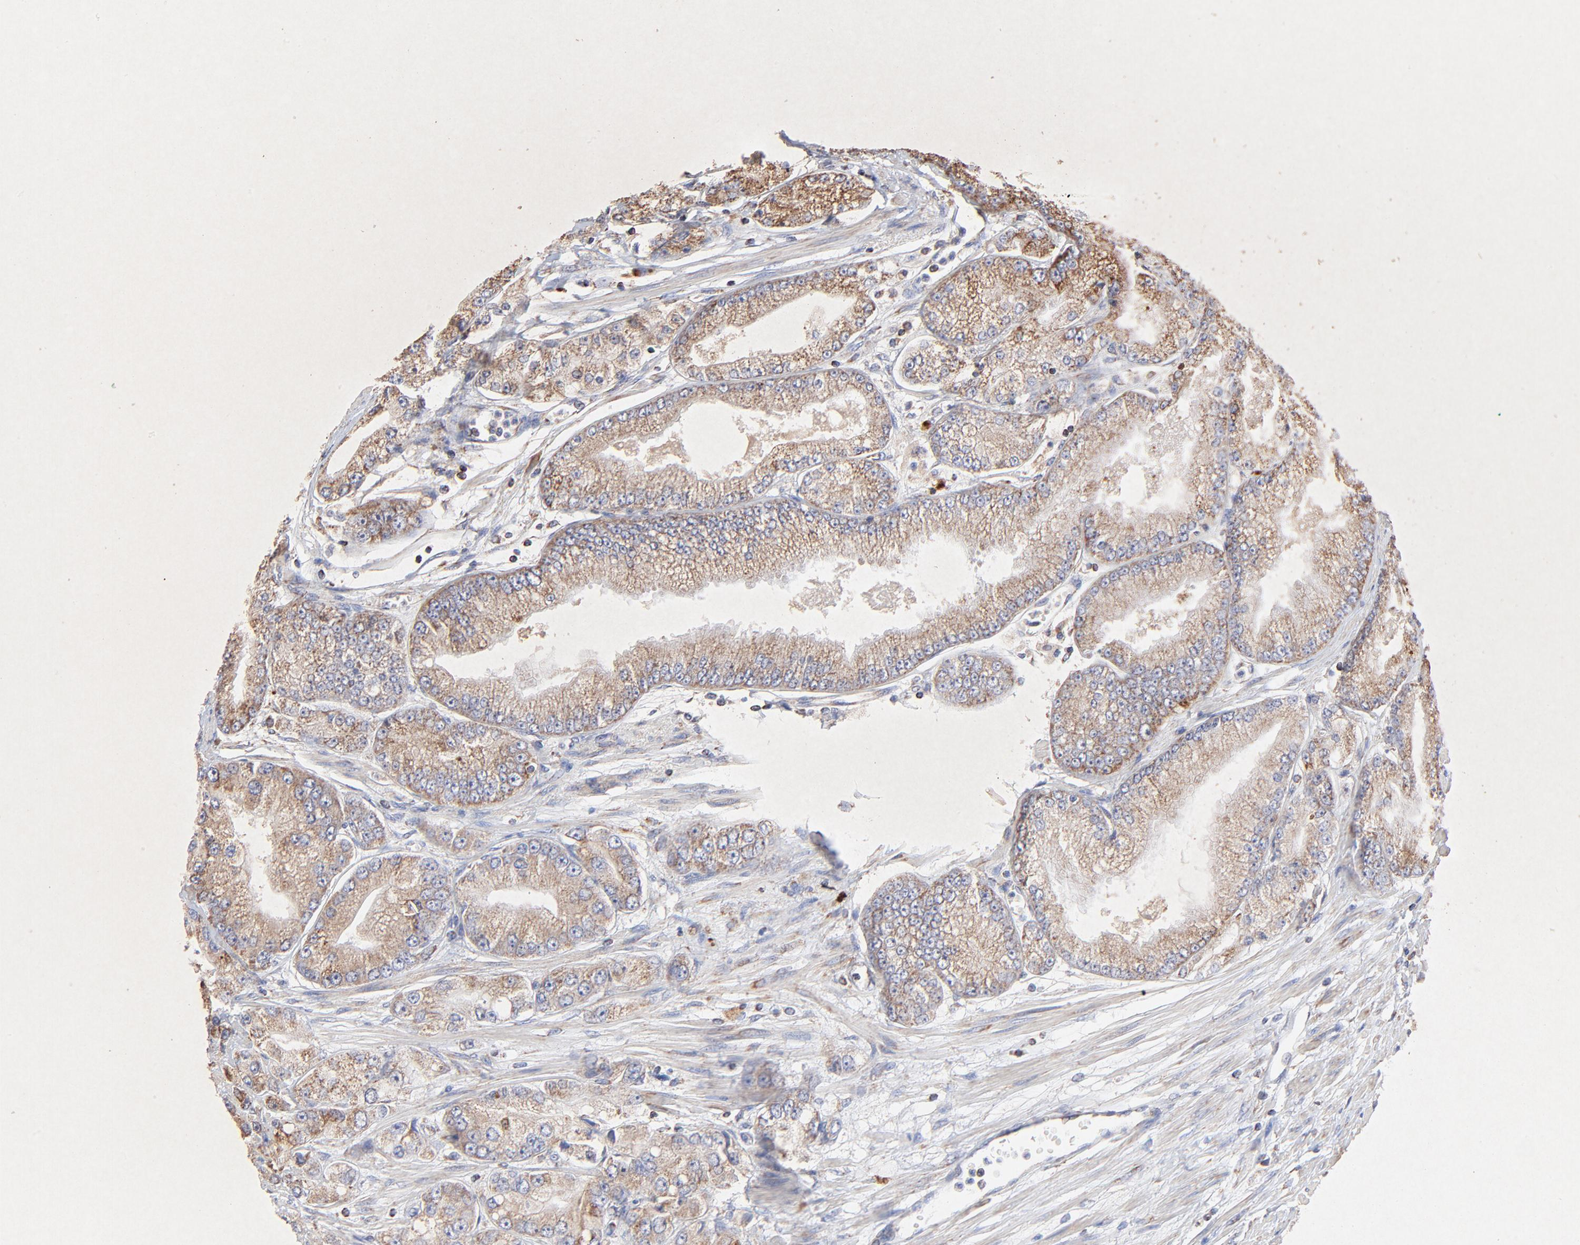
{"staining": {"intensity": "moderate", "quantity": ">75%", "location": "cytoplasmic/membranous"}, "tissue": "prostate cancer", "cell_type": "Tumor cells", "image_type": "cancer", "snomed": [{"axis": "morphology", "description": "Adenocarcinoma, Medium grade"}, {"axis": "topography", "description": "Prostate"}], "caption": "This micrograph displays IHC staining of prostate medium-grade adenocarcinoma, with medium moderate cytoplasmic/membranous staining in about >75% of tumor cells.", "gene": "SSBP1", "patient": {"sex": "male", "age": 72}}